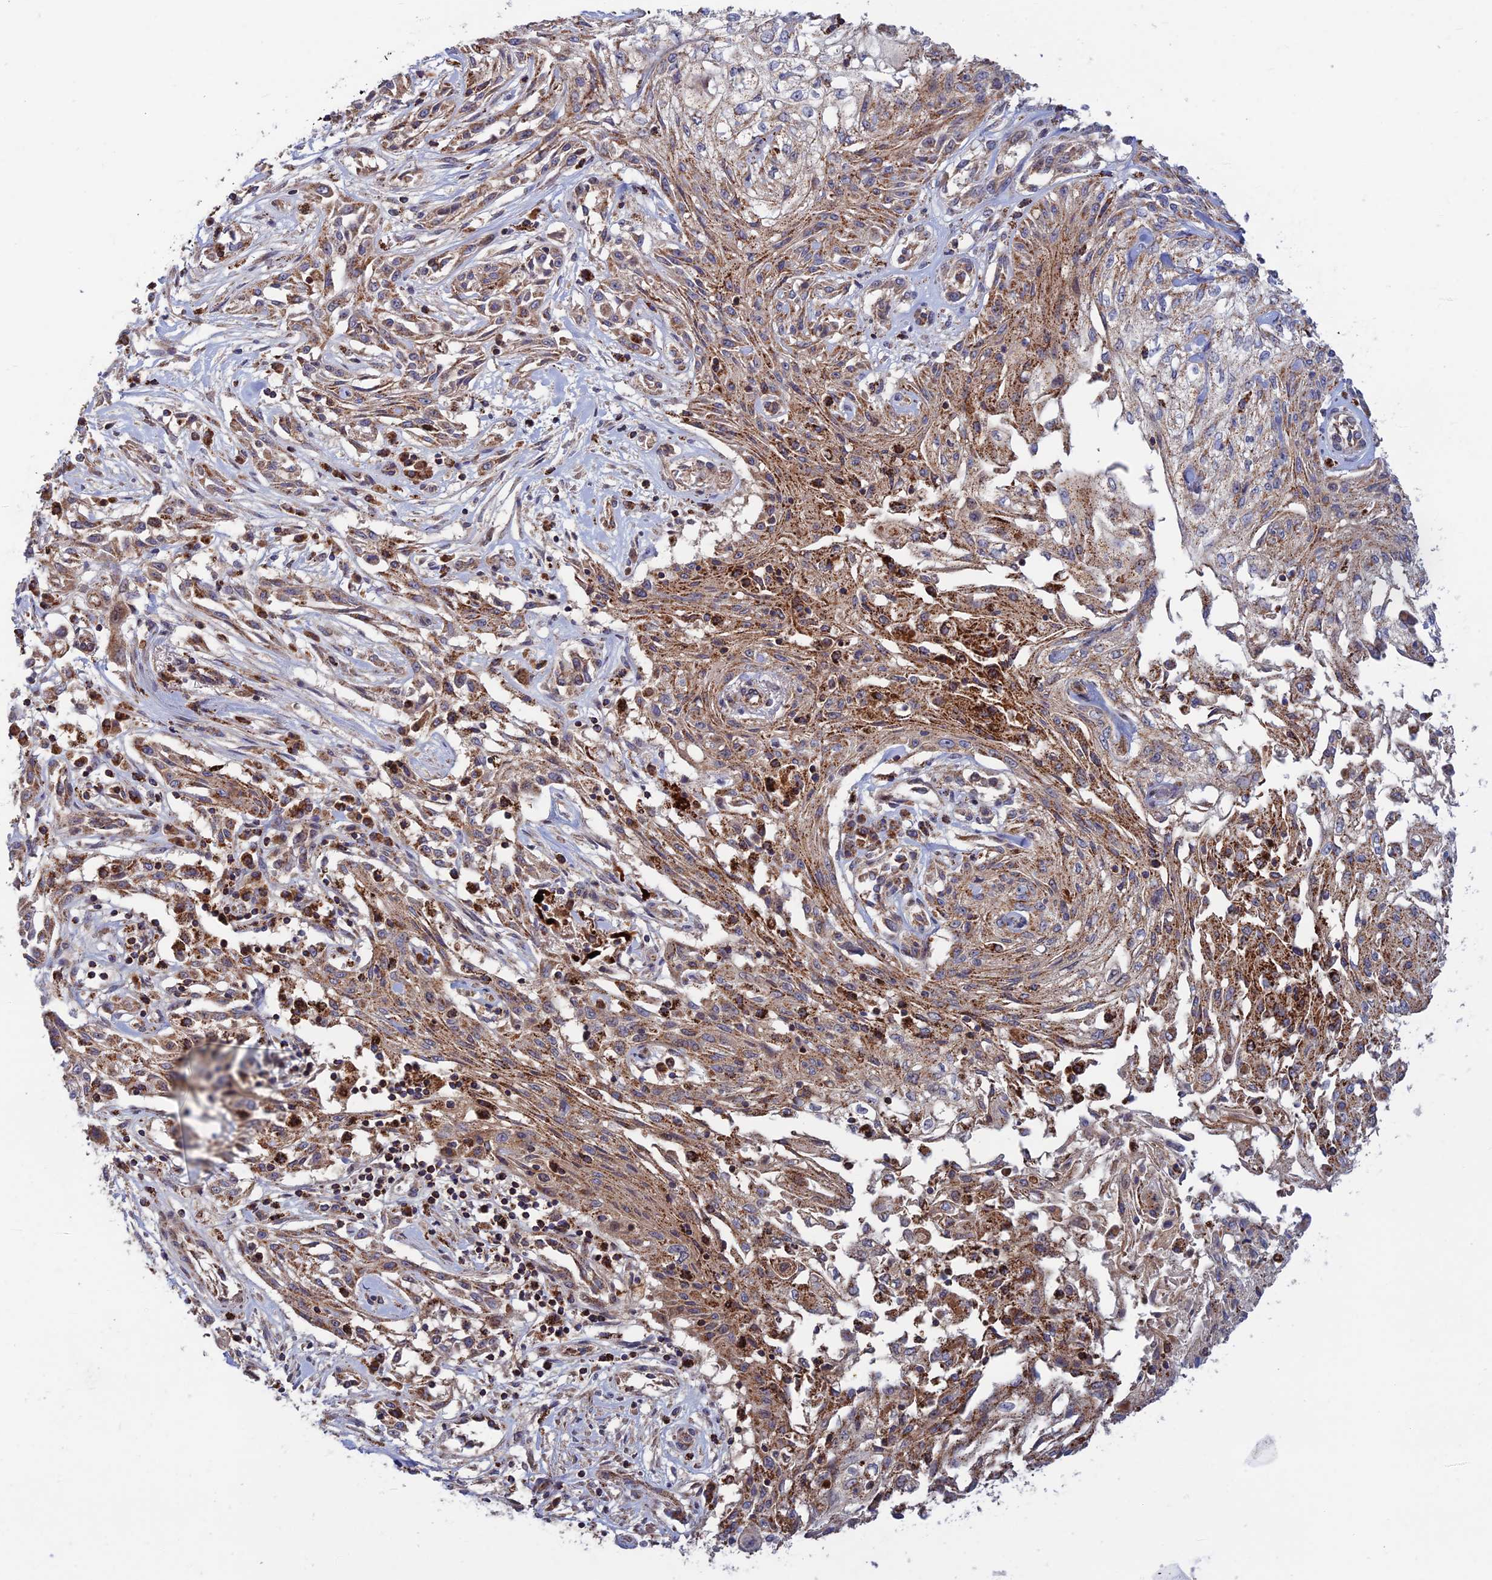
{"staining": {"intensity": "moderate", "quantity": ">75%", "location": "cytoplasmic/membranous"}, "tissue": "skin cancer", "cell_type": "Tumor cells", "image_type": "cancer", "snomed": [{"axis": "morphology", "description": "Squamous cell carcinoma, NOS"}, {"axis": "morphology", "description": "Squamous cell carcinoma, metastatic, NOS"}, {"axis": "topography", "description": "Skin"}, {"axis": "topography", "description": "Lymph node"}], "caption": "IHC micrograph of neoplastic tissue: human skin cancer stained using immunohistochemistry reveals medium levels of moderate protein expression localized specifically in the cytoplasmic/membranous of tumor cells, appearing as a cytoplasmic/membranous brown color.", "gene": "RIC8B", "patient": {"sex": "male", "age": 75}}